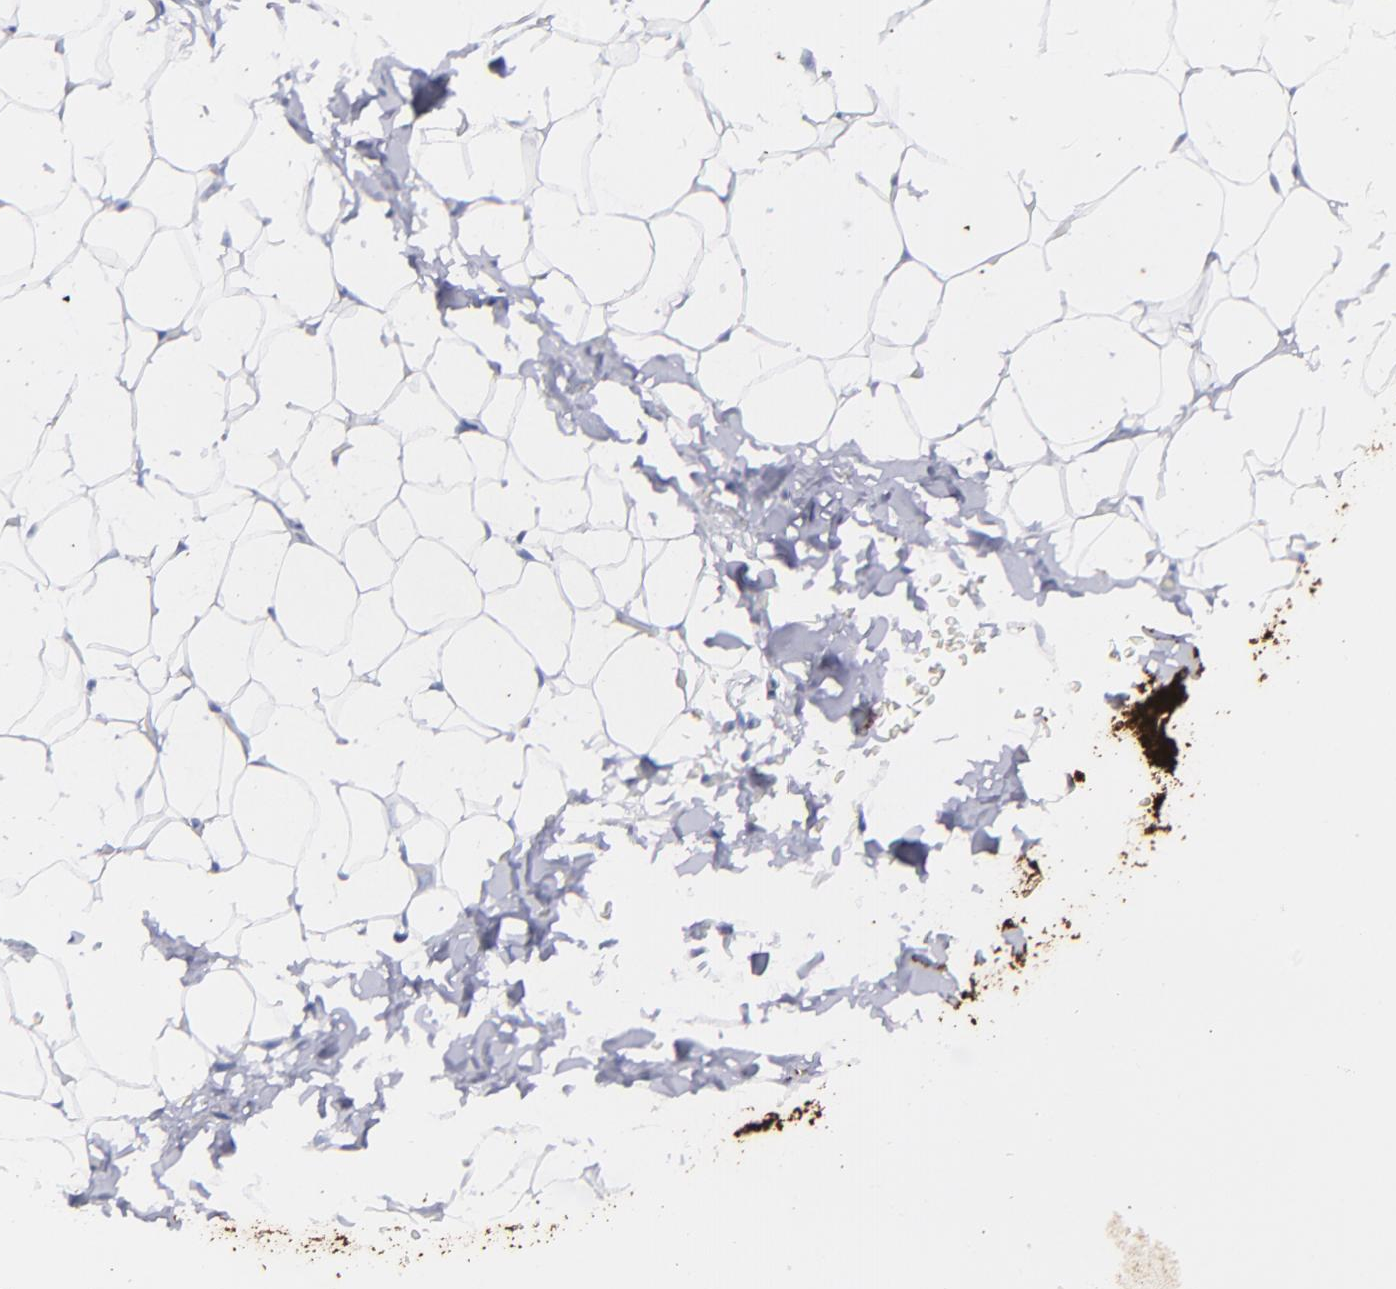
{"staining": {"intensity": "negative", "quantity": "none", "location": "none"}, "tissue": "adipose tissue", "cell_type": "Adipocytes", "image_type": "normal", "snomed": [{"axis": "morphology", "description": "Normal tissue, NOS"}, {"axis": "topography", "description": "Soft tissue"}], "caption": "Immunohistochemistry (IHC) micrograph of benign adipose tissue: human adipose tissue stained with DAB (3,3'-diaminobenzidine) displays no significant protein expression in adipocytes.", "gene": "SNAP25", "patient": {"sex": "male", "age": 26}}